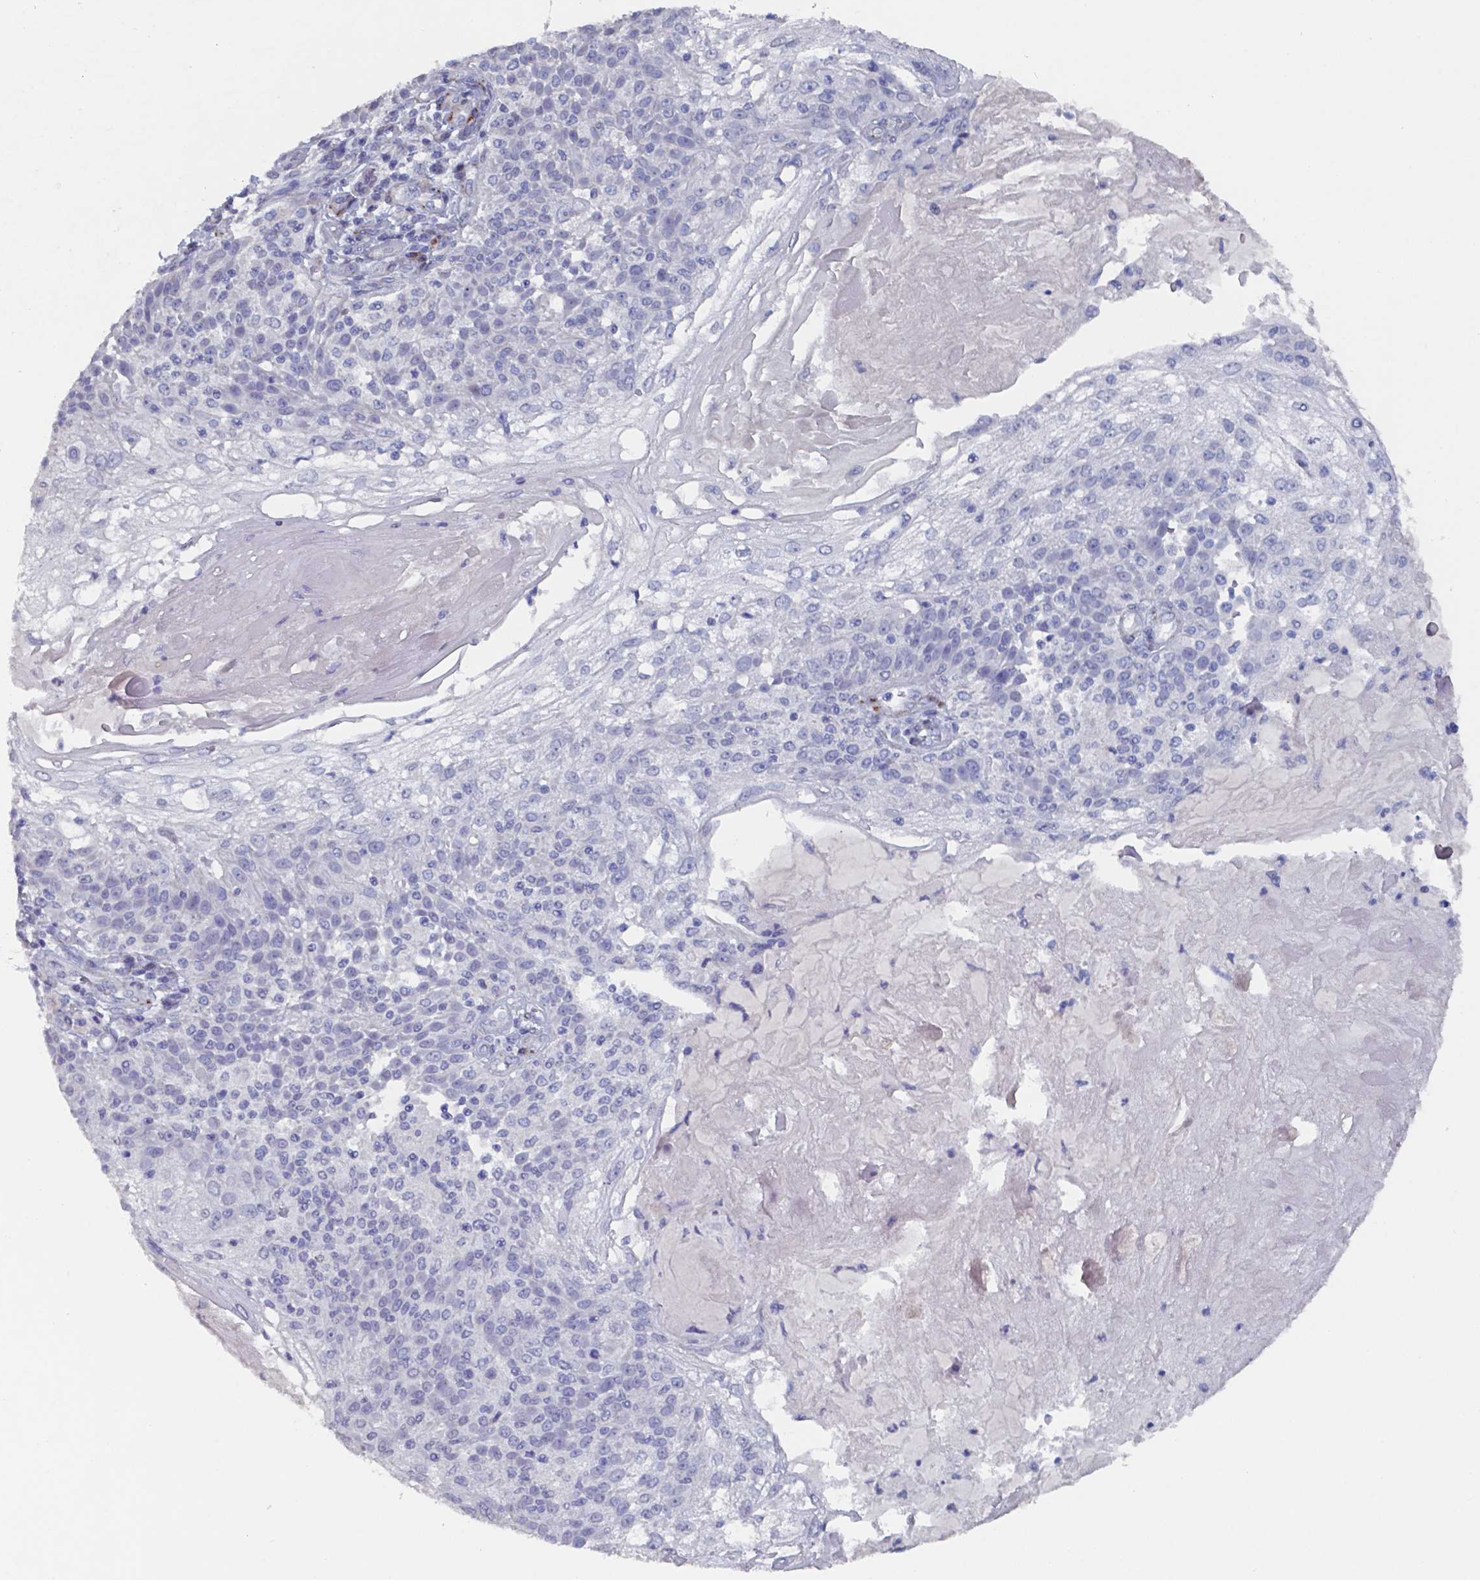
{"staining": {"intensity": "negative", "quantity": "none", "location": "none"}, "tissue": "skin cancer", "cell_type": "Tumor cells", "image_type": "cancer", "snomed": [{"axis": "morphology", "description": "Normal tissue, NOS"}, {"axis": "morphology", "description": "Squamous cell carcinoma, NOS"}, {"axis": "topography", "description": "Skin"}], "caption": "Immunohistochemical staining of skin cancer (squamous cell carcinoma) shows no significant staining in tumor cells. (Brightfield microscopy of DAB (3,3'-diaminobenzidine) immunohistochemistry (IHC) at high magnification).", "gene": "PLA2R1", "patient": {"sex": "female", "age": 83}}